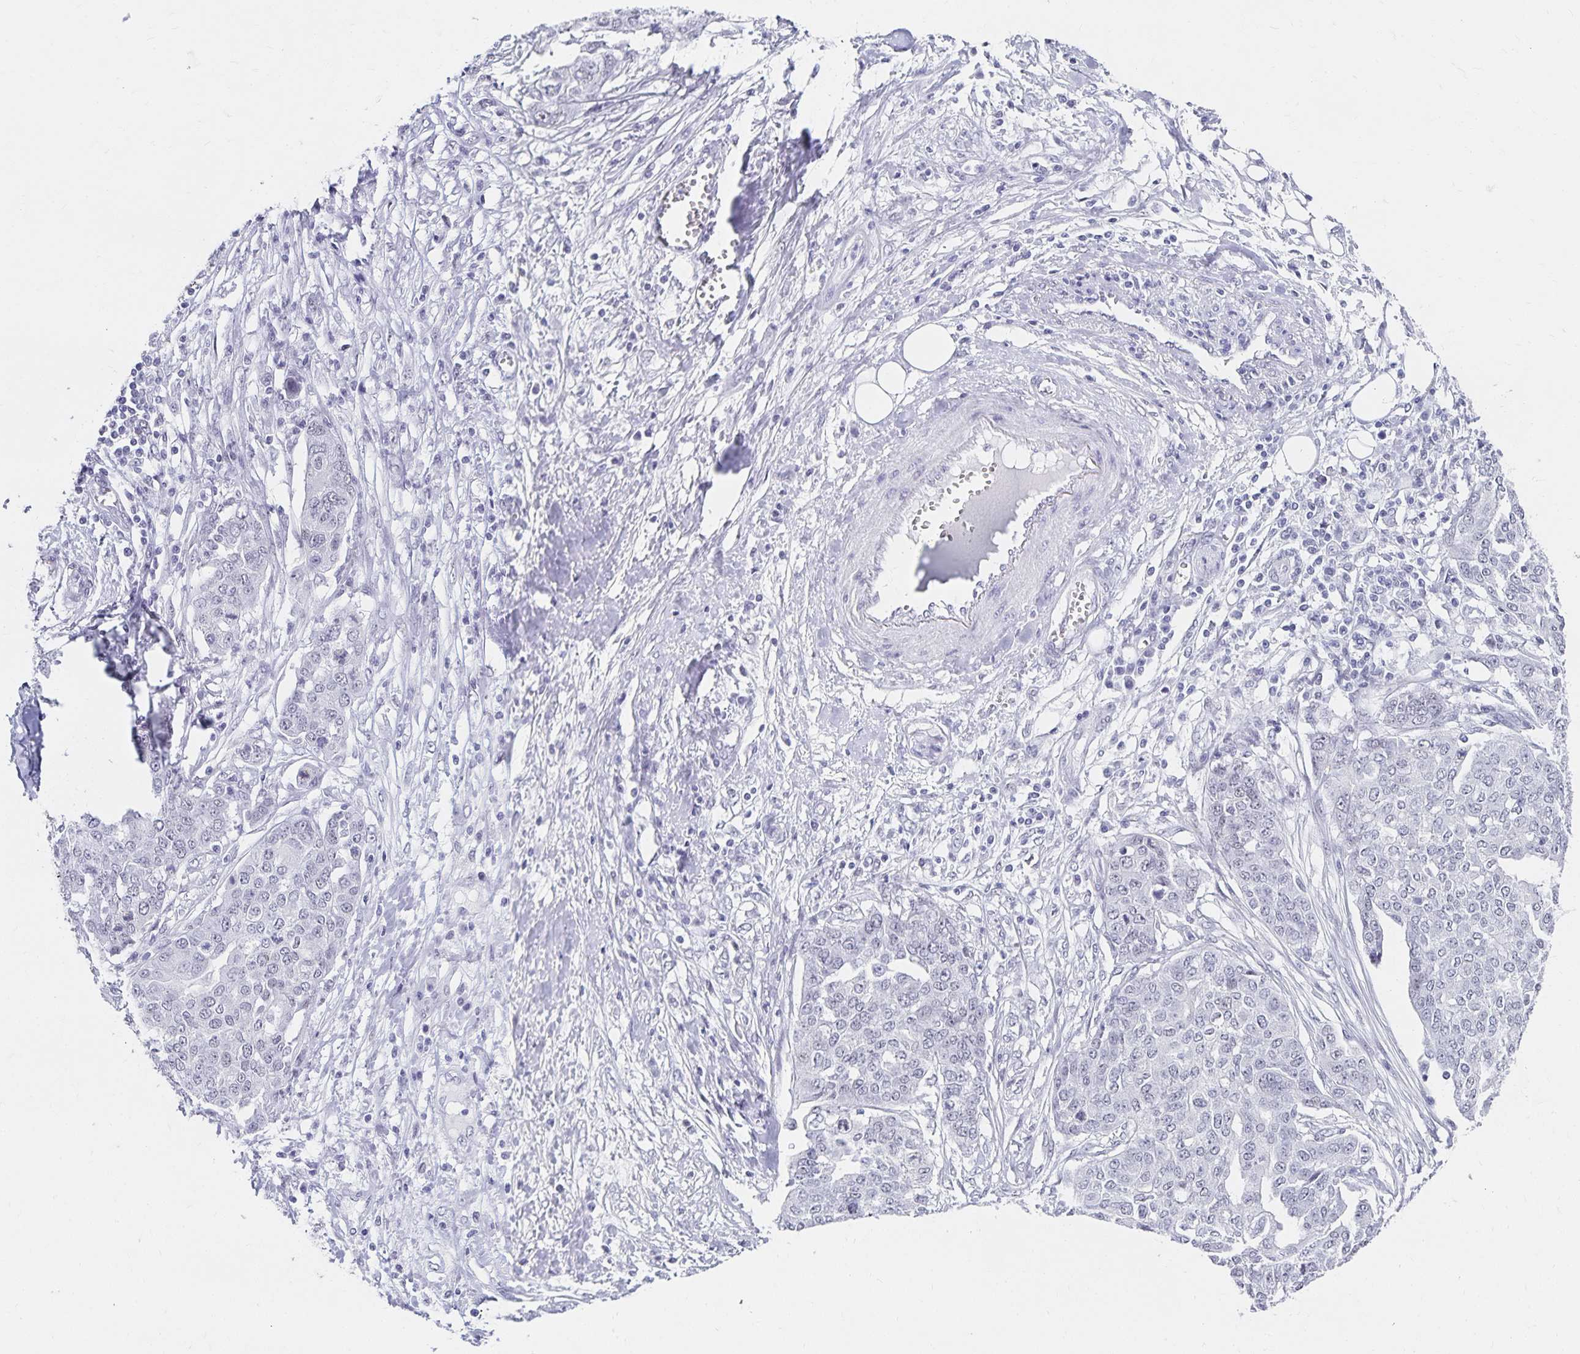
{"staining": {"intensity": "negative", "quantity": "none", "location": "none"}, "tissue": "ovarian cancer", "cell_type": "Tumor cells", "image_type": "cancer", "snomed": [{"axis": "morphology", "description": "Cystadenocarcinoma, serous, NOS"}, {"axis": "topography", "description": "Soft tissue"}, {"axis": "topography", "description": "Ovary"}], "caption": "DAB immunohistochemical staining of ovarian serous cystadenocarcinoma demonstrates no significant expression in tumor cells.", "gene": "C20orf85", "patient": {"sex": "female", "age": 57}}